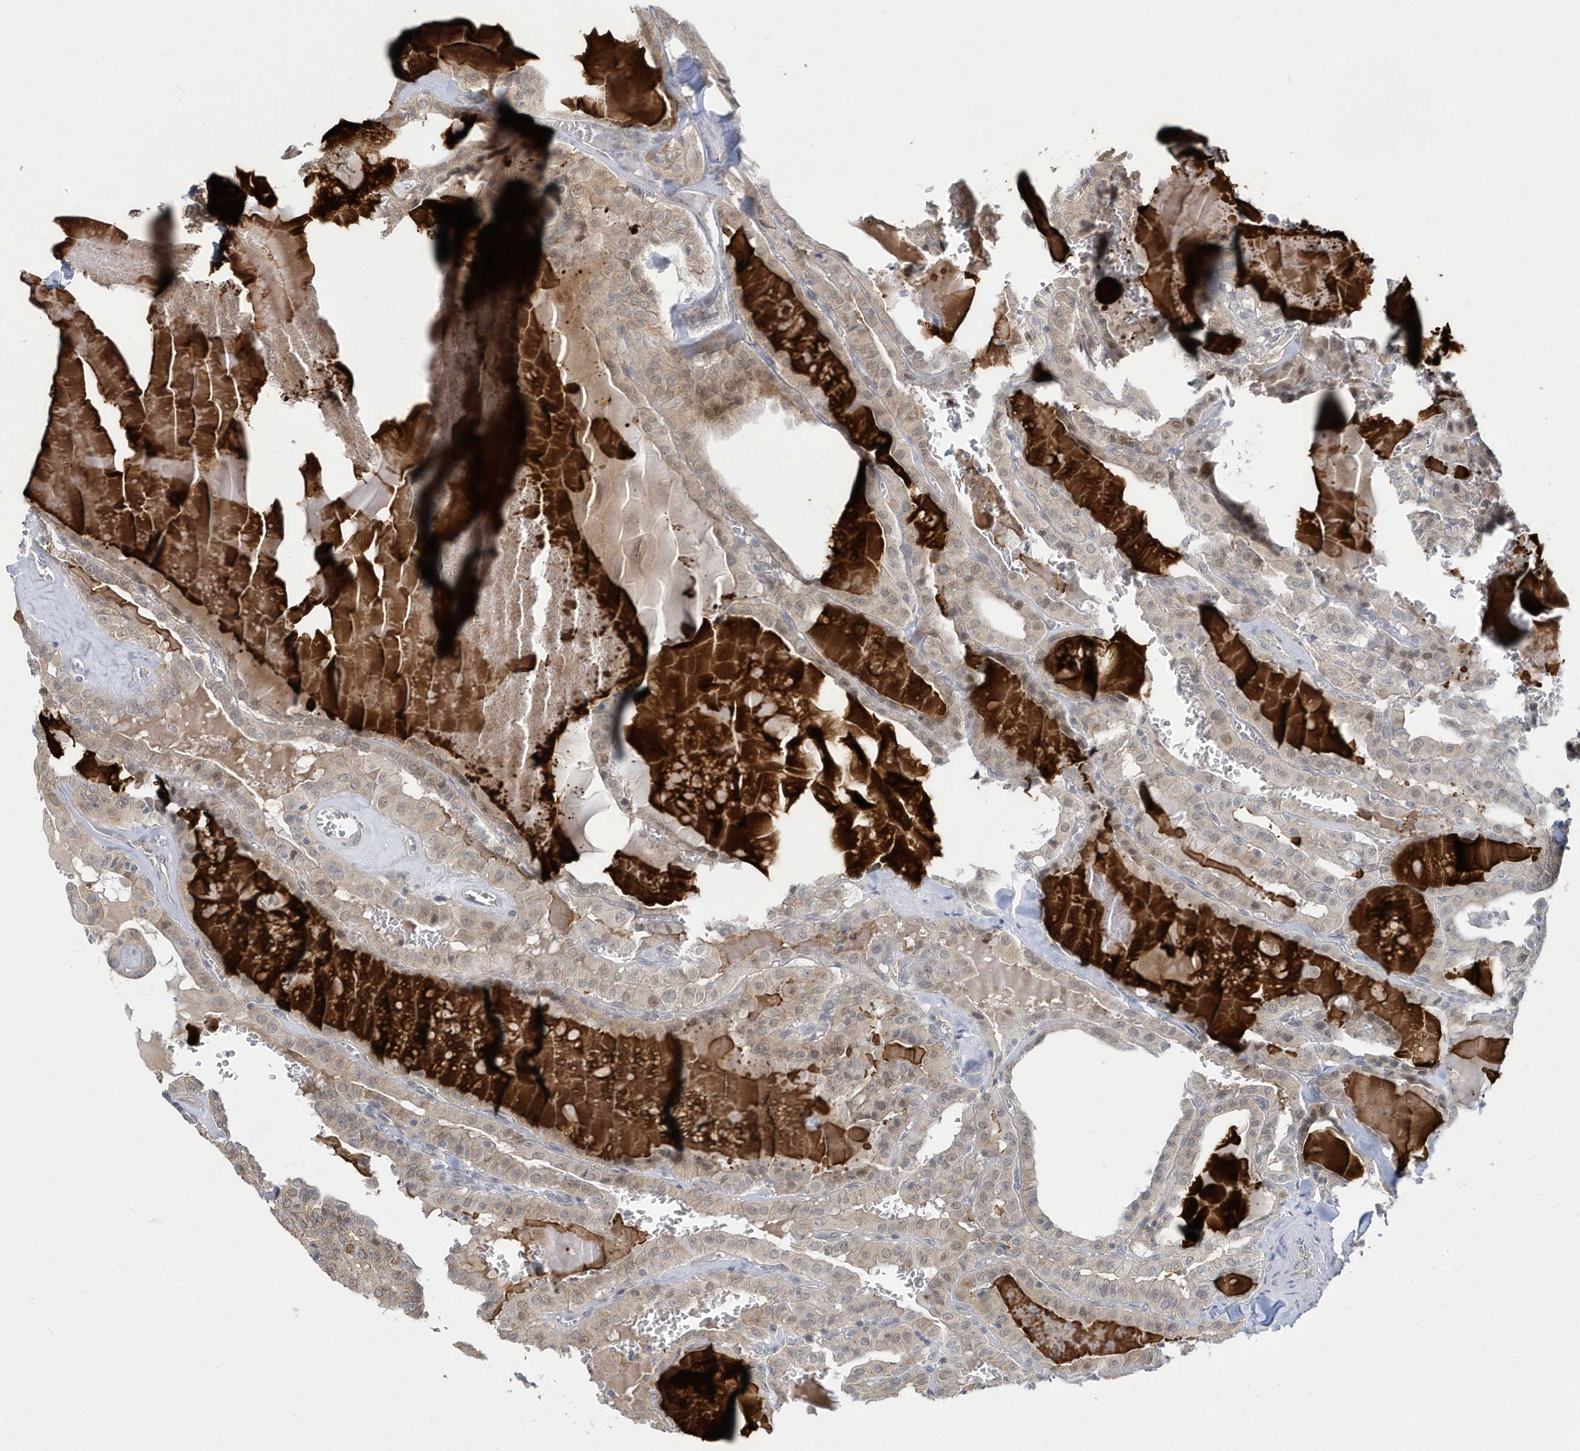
{"staining": {"intensity": "weak", "quantity": "<25%", "location": "cytoplasmic/membranous,nuclear"}, "tissue": "thyroid cancer", "cell_type": "Tumor cells", "image_type": "cancer", "snomed": [{"axis": "morphology", "description": "Papillary adenocarcinoma, NOS"}, {"axis": "topography", "description": "Thyroid gland"}], "caption": "Histopathology image shows no significant protein expression in tumor cells of papillary adenocarcinoma (thyroid).", "gene": "ZNF654", "patient": {"sex": "male", "age": 52}}